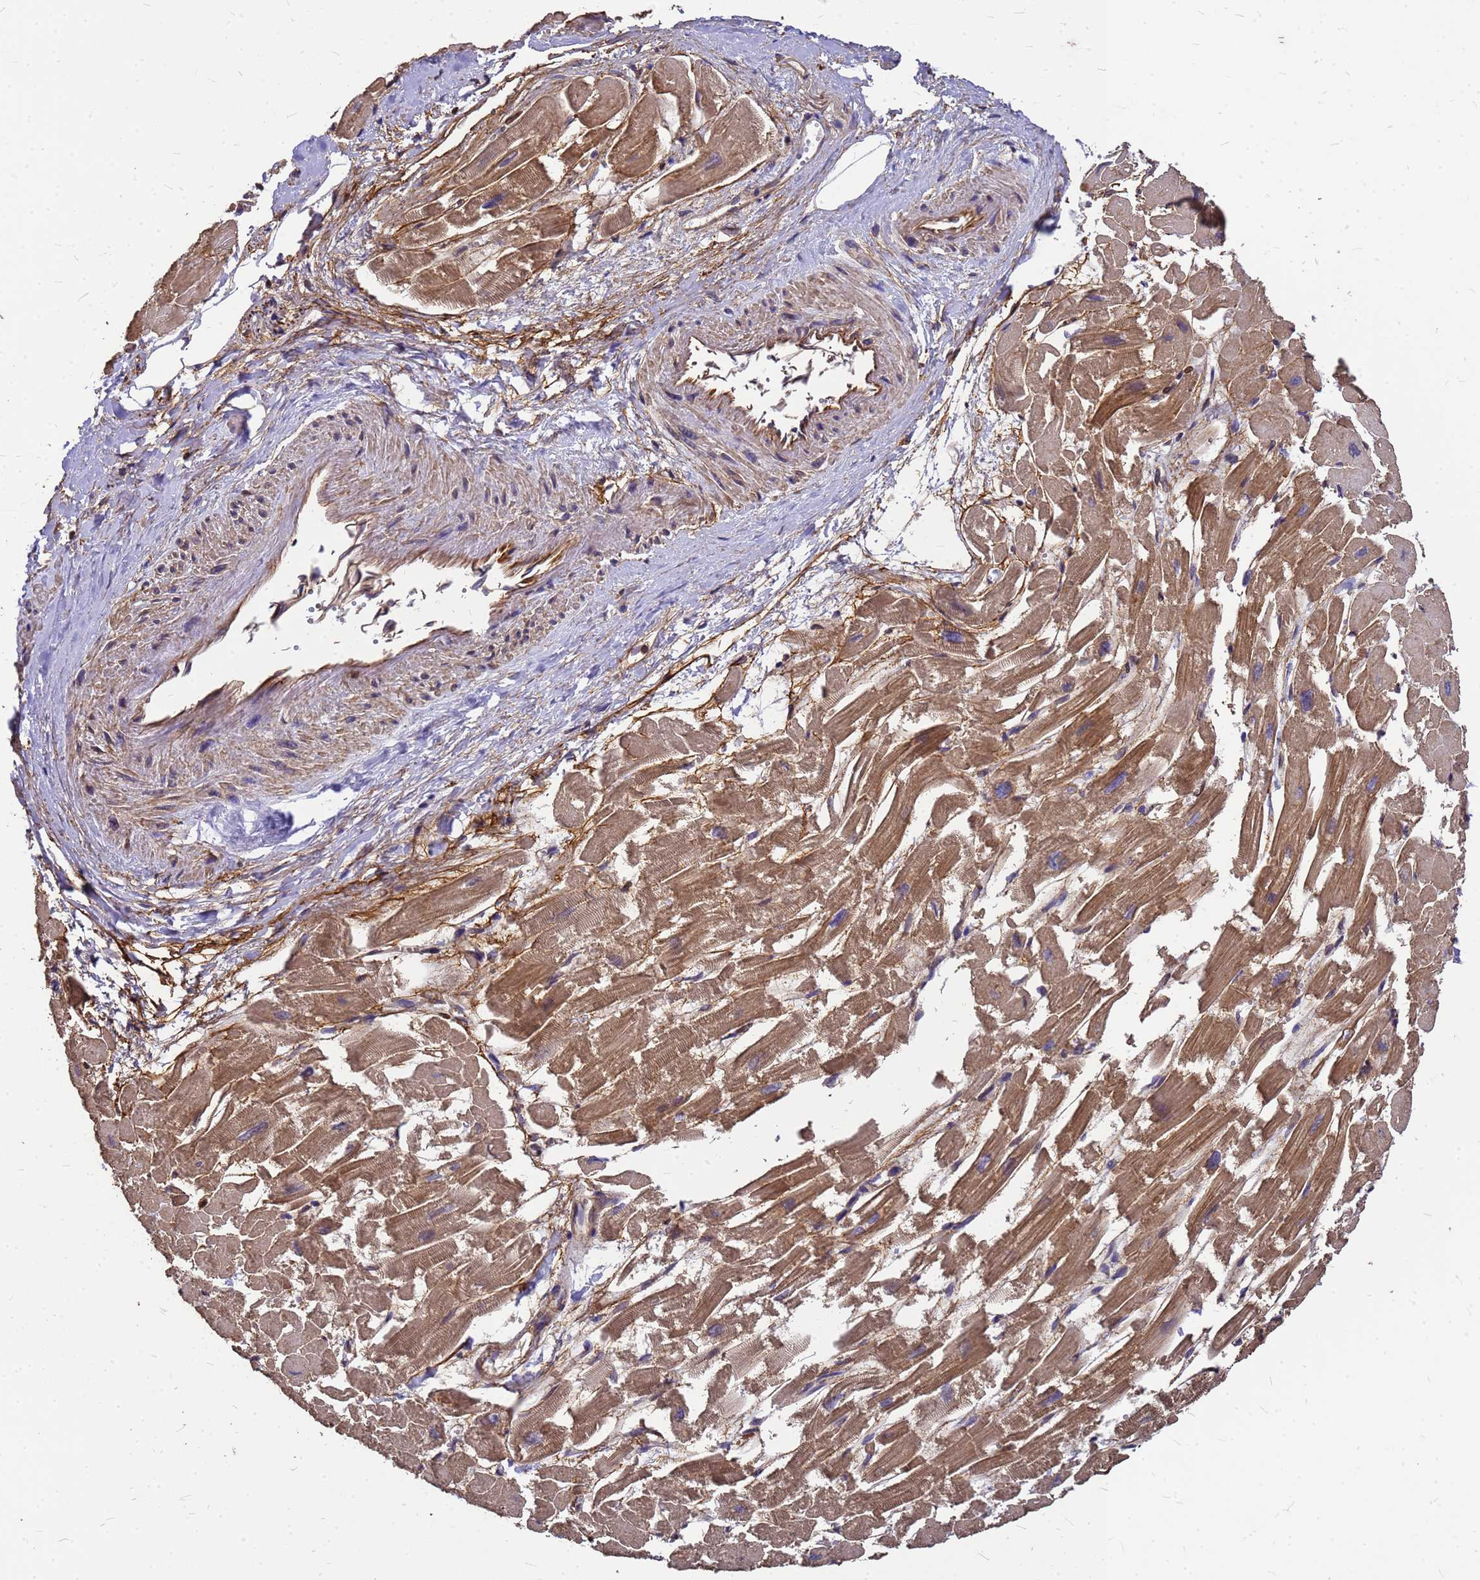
{"staining": {"intensity": "moderate", "quantity": "25%-75%", "location": "cytoplasmic/membranous"}, "tissue": "heart muscle", "cell_type": "Cardiomyocytes", "image_type": "normal", "snomed": [{"axis": "morphology", "description": "Normal tissue, NOS"}, {"axis": "topography", "description": "Heart"}], "caption": "DAB (3,3'-diaminobenzidine) immunohistochemical staining of benign human heart muscle exhibits moderate cytoplasmic/membranous protein staining in approximately 25%-75% of cardiomyocytes.", "gene": "C1orf35", "patient": {"sex": "male", "age": 54}}